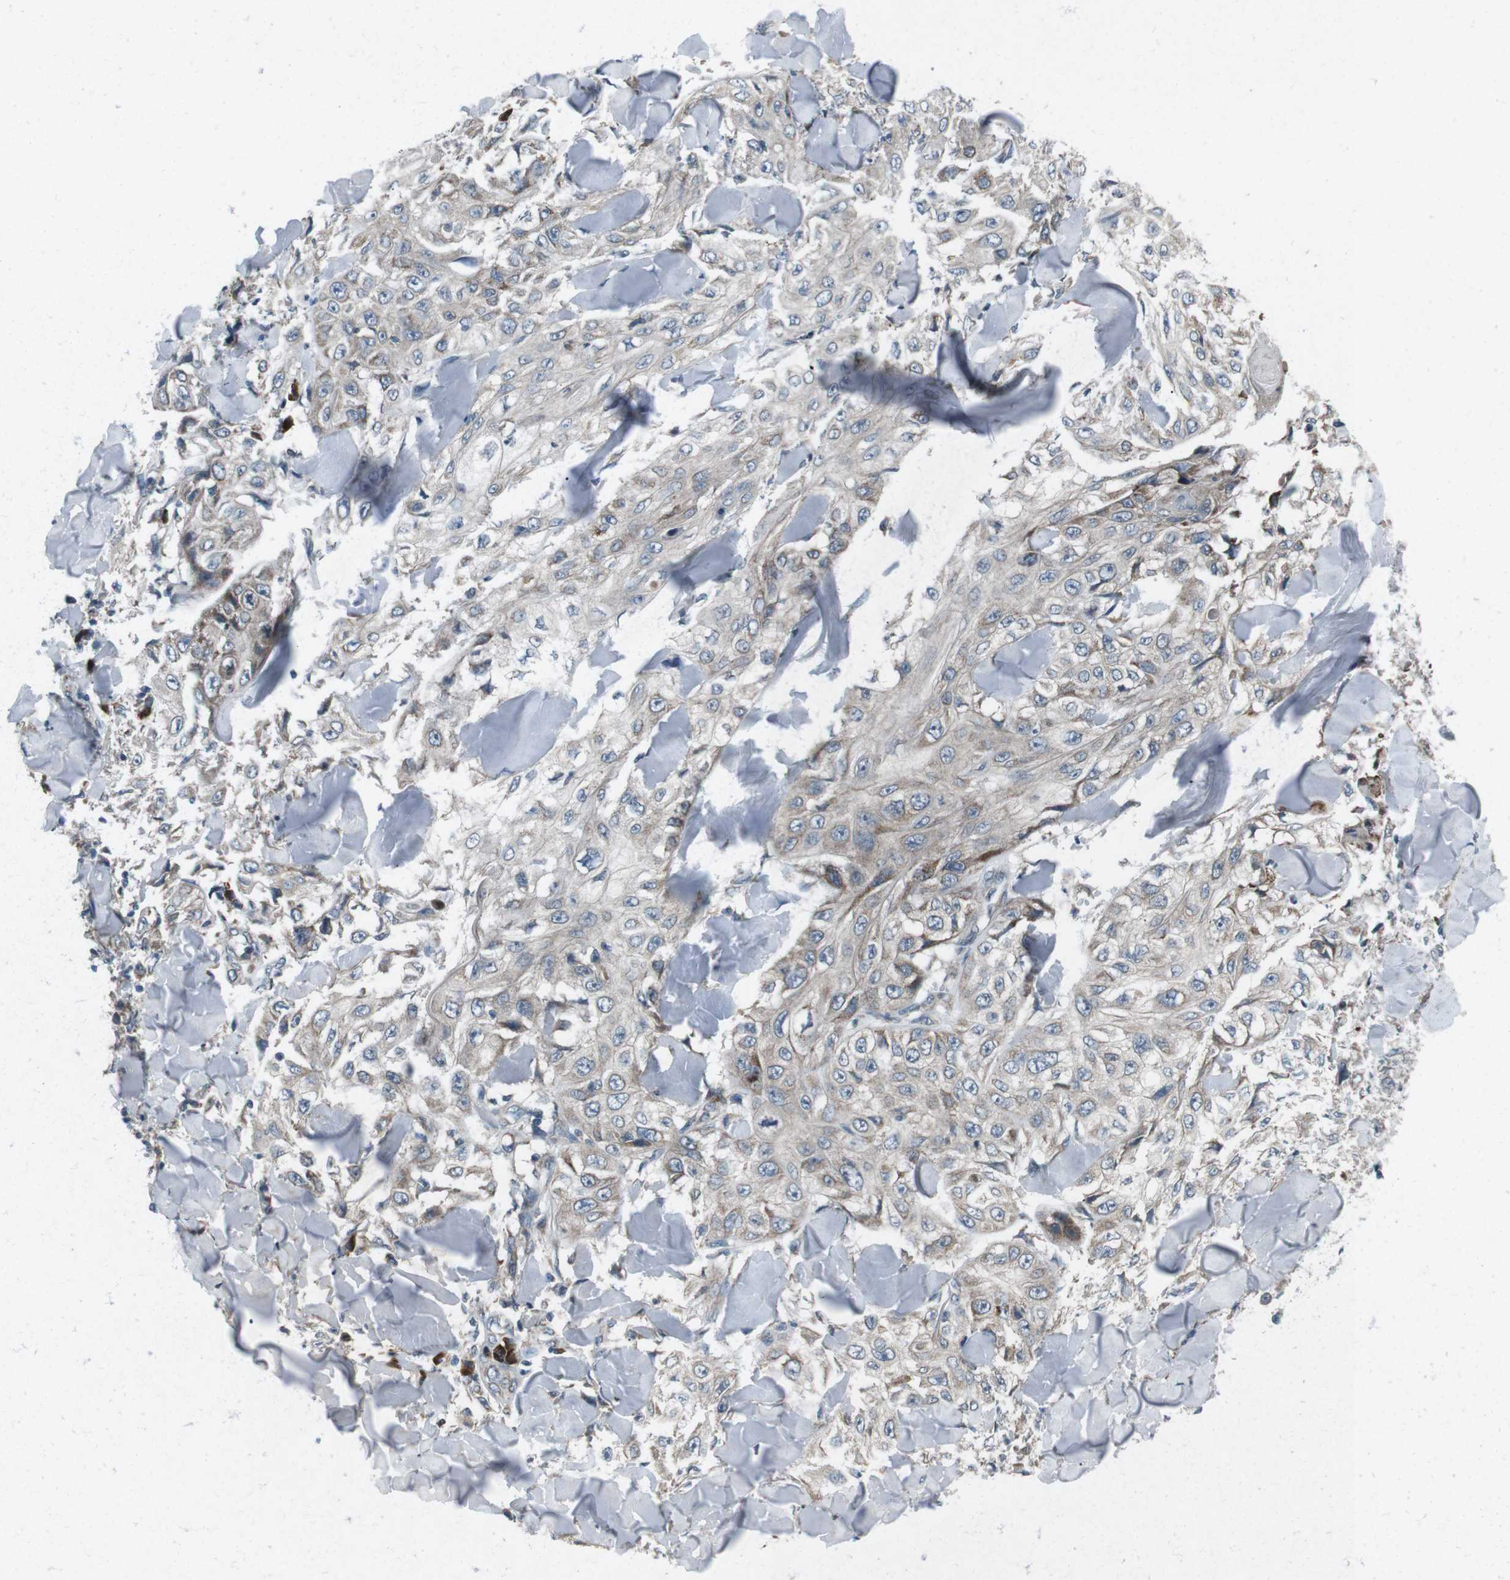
{"staining": {"intensity": "negative", "quantity": "none", "location": "none"}, "tissue": "skin cancer", "cell_type": "Tumor cells", "image_type": "cancer", "snomed": [{"axis": "morphology", "description": "Squamous cell carcinoma, NOS"}, {"axis": "topography", "description": "Skin"}], "caption": "Immunohistochemistry histopathology image of human skin cancer stained for a protein (brown), which shows no staining in tumor cells.", "gene": "CDK16", "patient": {"sex": "male", "age": 86}}